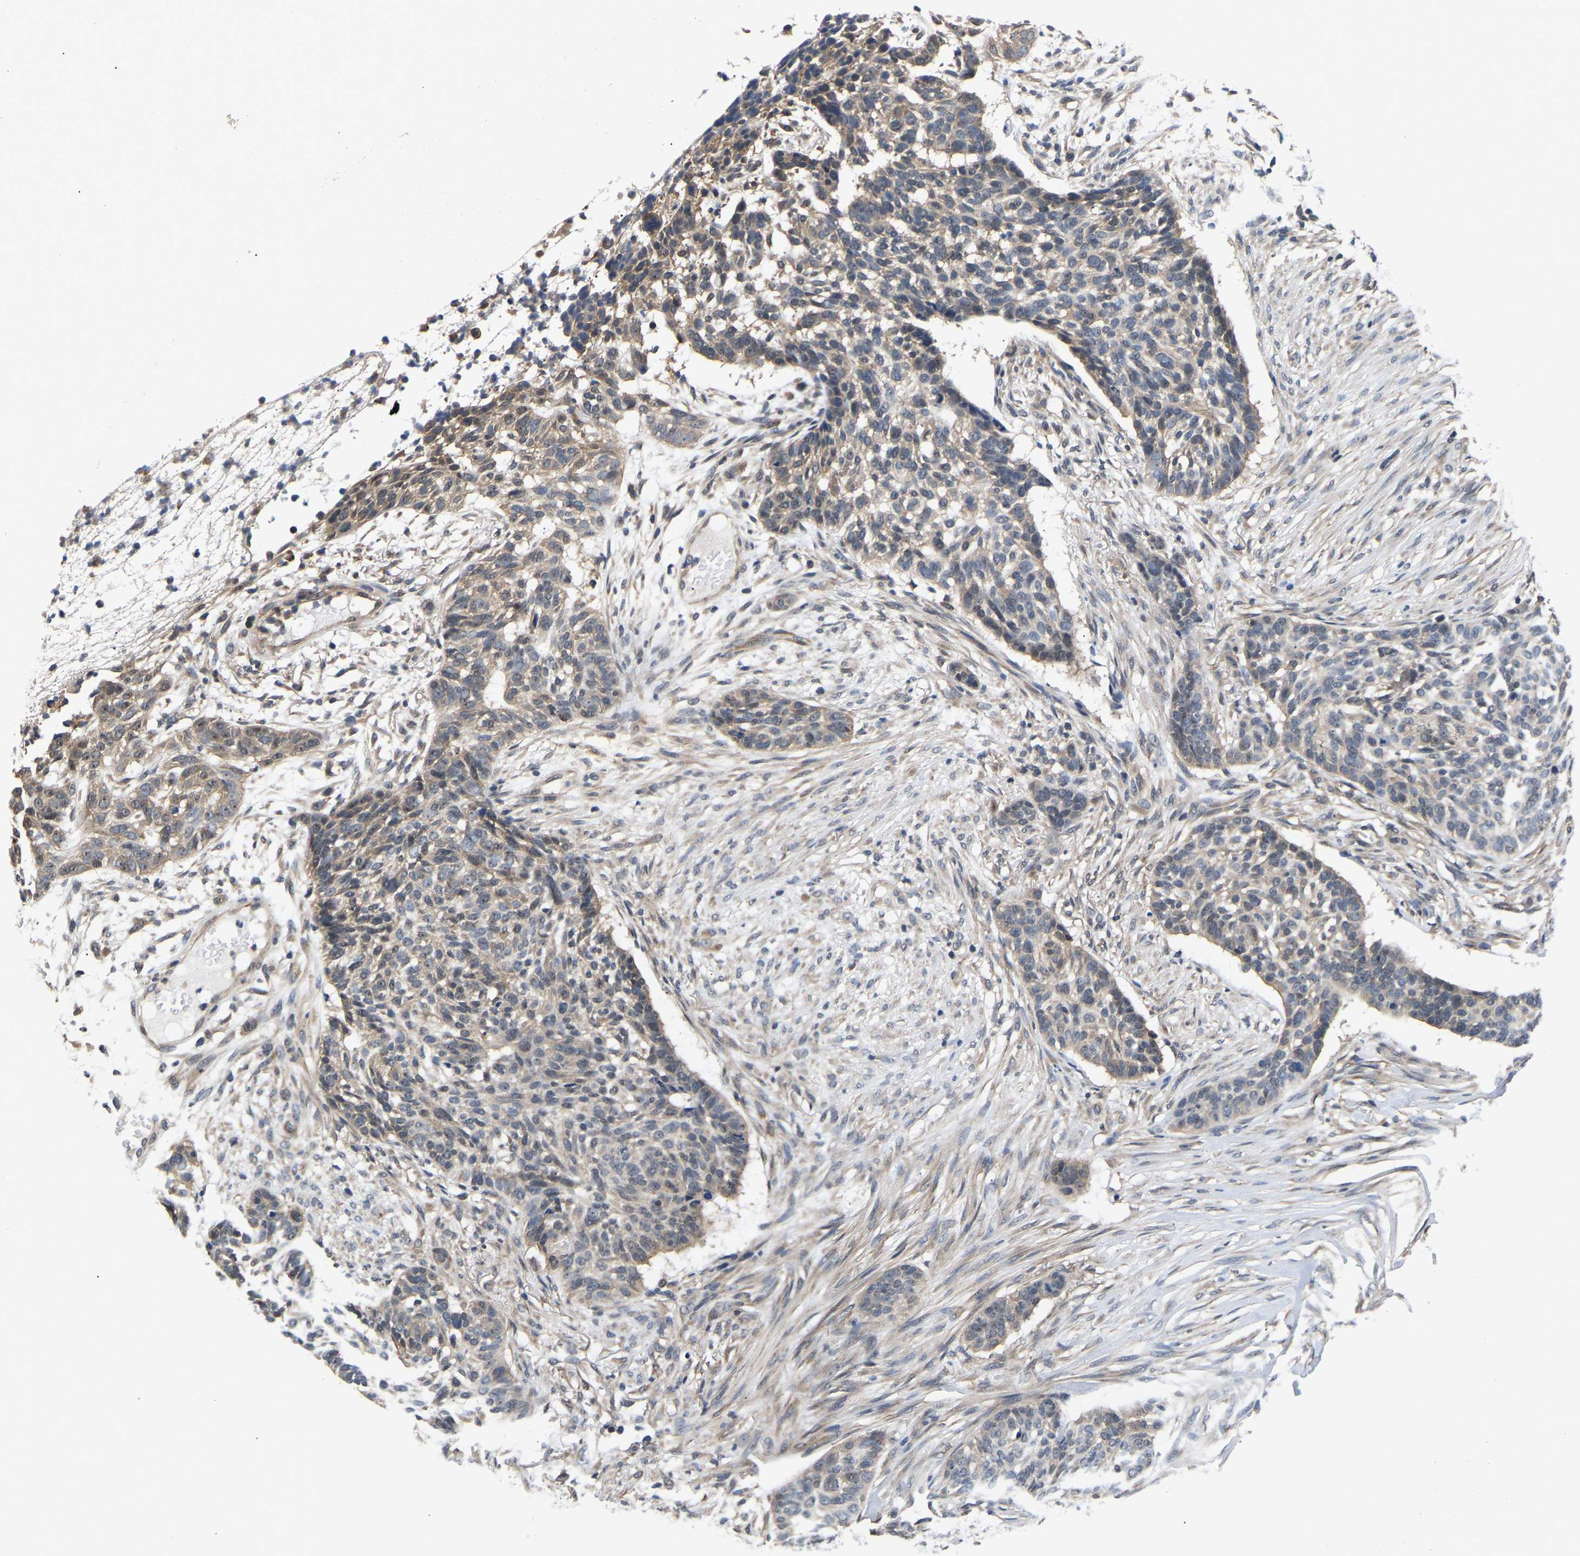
{"staining": {"intensity": "weak", "quantity": "<25%", "location": "cytoplasmic/membranous"}, "tissue": "skin cancer", "cell_type": "Tumor cells", "image_type": "cancer", "snomed": [{"axis": "morphology", "description": "Basal cell carcinoma"}, {"axis": "topography", "description": "Skin"}], "caption": "High magnification brightfield microscopy of basal cell carcinoma (skin) stained with DAB (brown) and counterstained with hematoxylin (blue): tumor cells show no significant positivity. (Brightfield microscopy of DAB (3,3'-diaminobenzidine) immunohistochemistry (IHC) at high magnification).", "gene": "METTL16", "patient": {"sex": "male", "age": 85}}